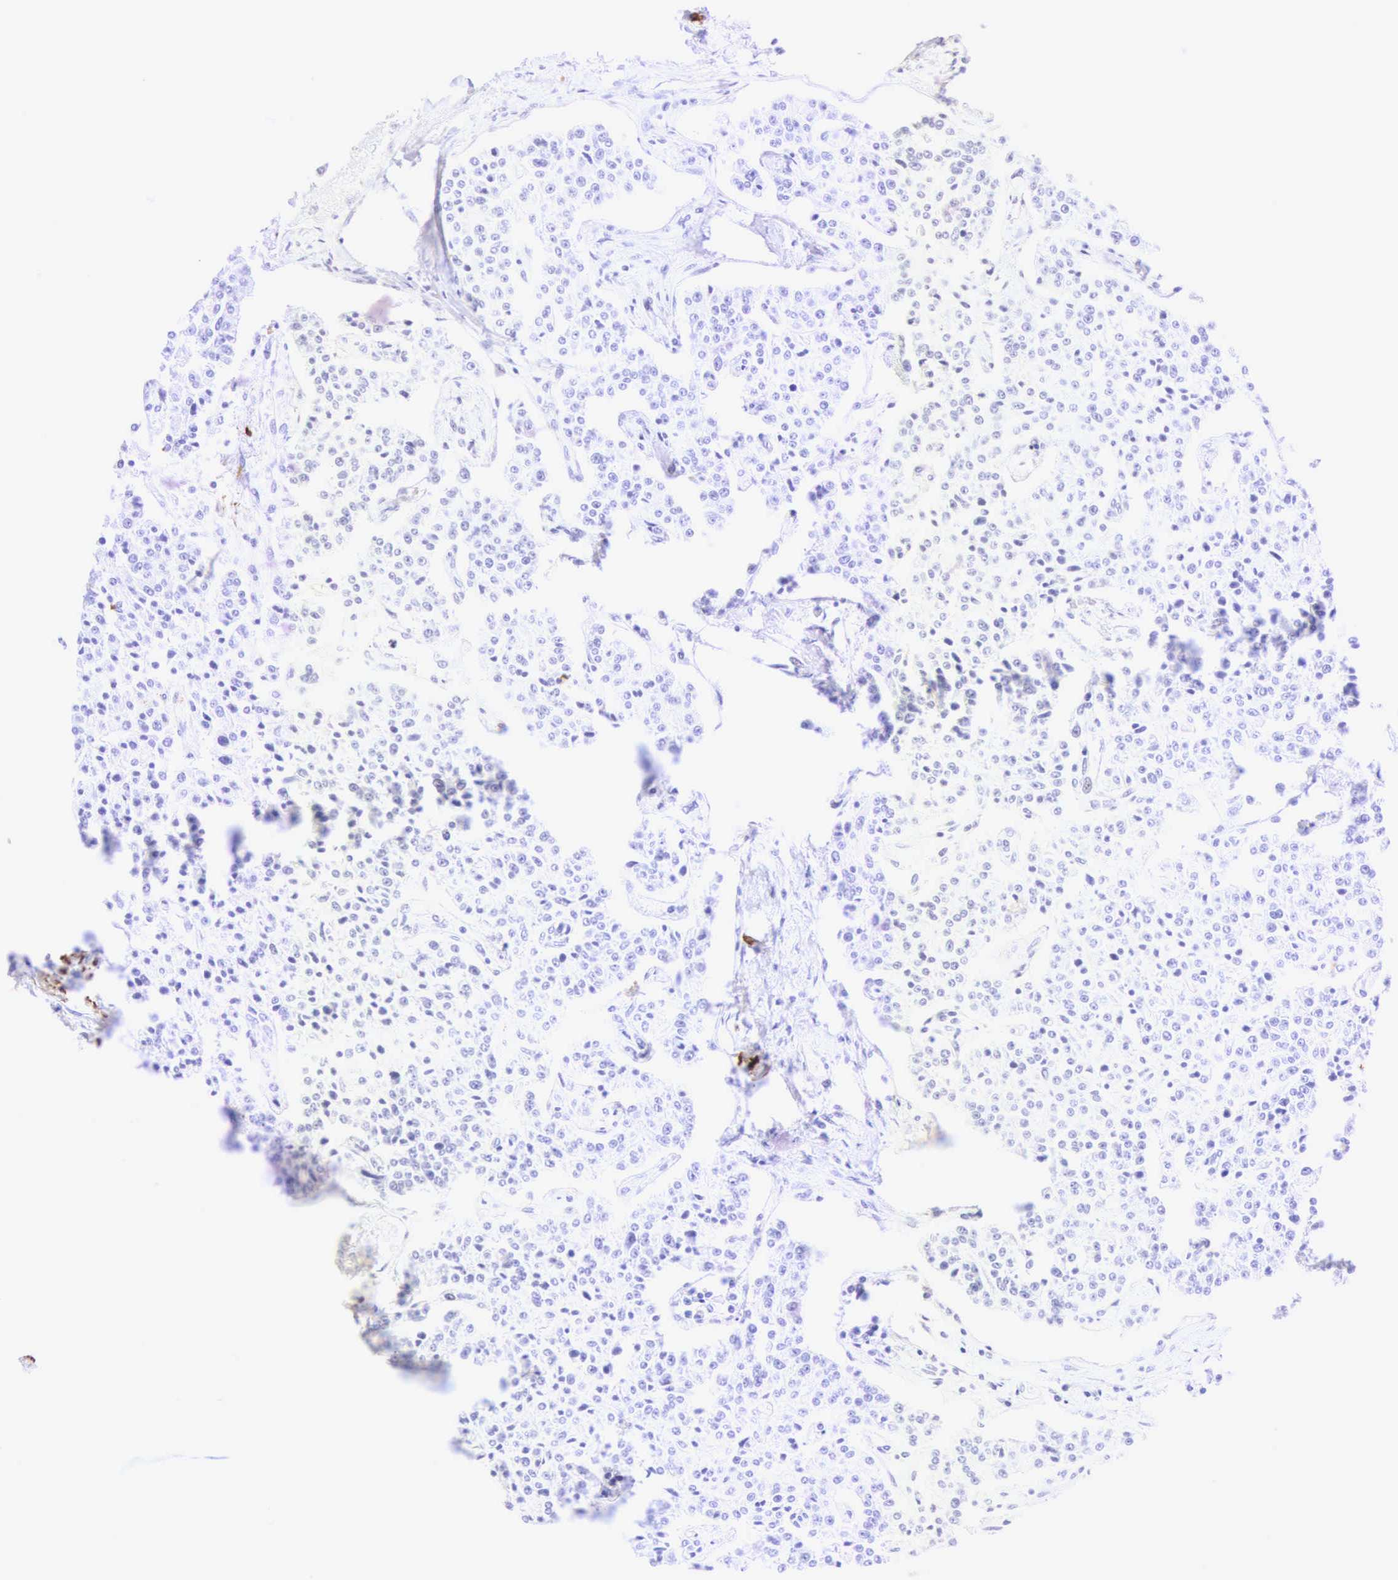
{"staining": {"intensity": "negative", "quantity": "none", "location": "none"}, "tissue": "carcinoid", "cell_type": "Tumor cells", "image_type": "cancer", "snomed": [{"axis": "morphology", "description": "Carcinoid, malignant, NOS"}, {"axis": "topography", "description": "Stomach"}], "caption": "Immunohistochemistry (IHC) photomicrograph of neoplastic tissue: carcinoid stained with DAB (3,3'-diaminobenzidine) reveals no significant protein positivity in tumor cells.", "gene": "CALD1", "patient": {"sex": "female", "age": 76}}